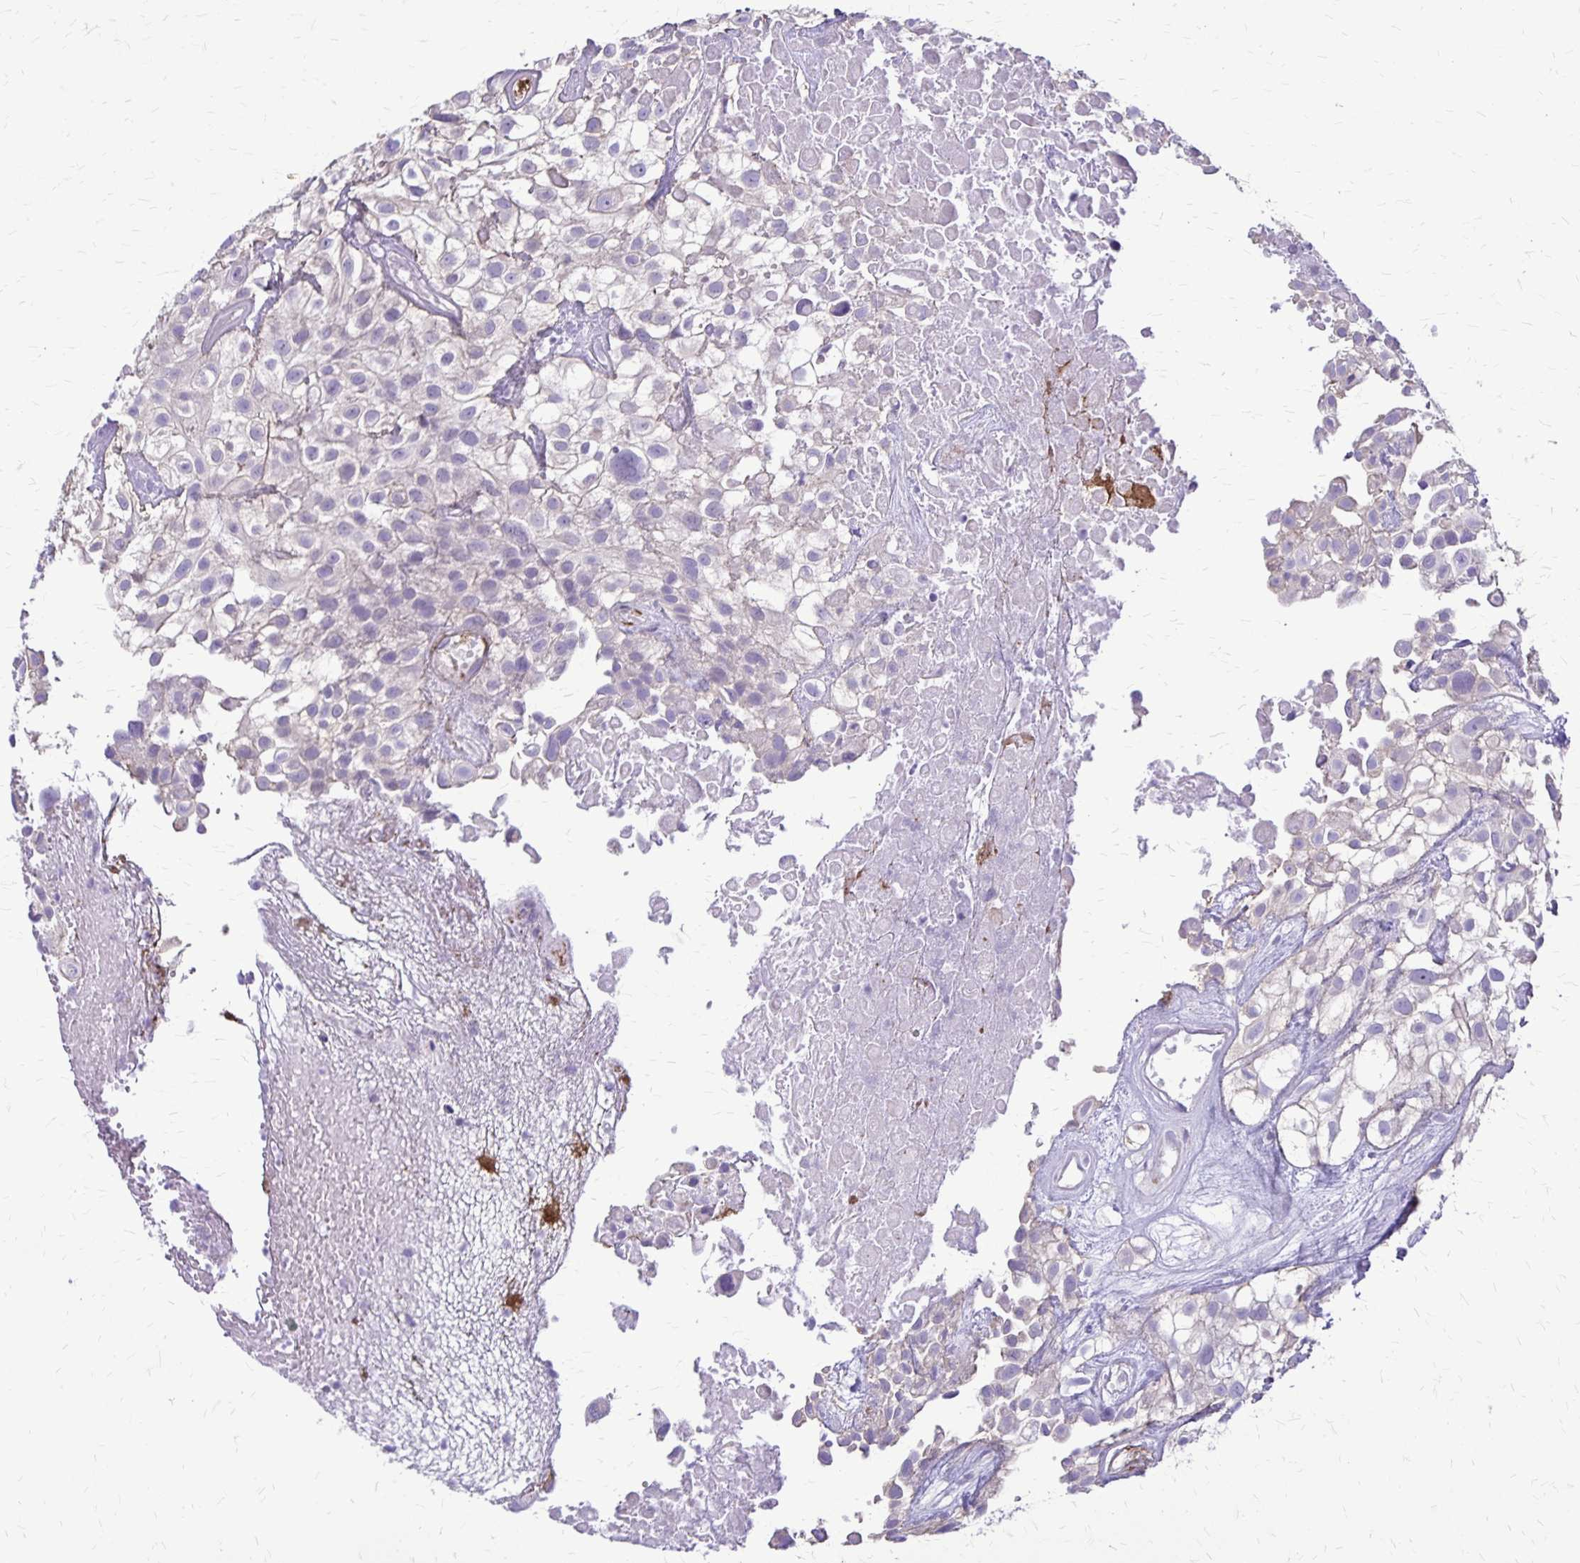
{"staining": {"intensity": "negative", "quantity": "none", "location": "none"}, "tissue": "urothelial cancer", "cell_type": "Tumor cells", "image_type": "cancer", "snomed": [{"axis": "morphology", "description": "Urothelial carcinoma, High grade"}, {"axis": "topography", "description": "Urinary bladder"}], "caption": "The micrograph exhibits no significant staining in tumor cells of urothelial cancer.", "gene": "GP9", "patient": {"sex": "male", "age": 56}}